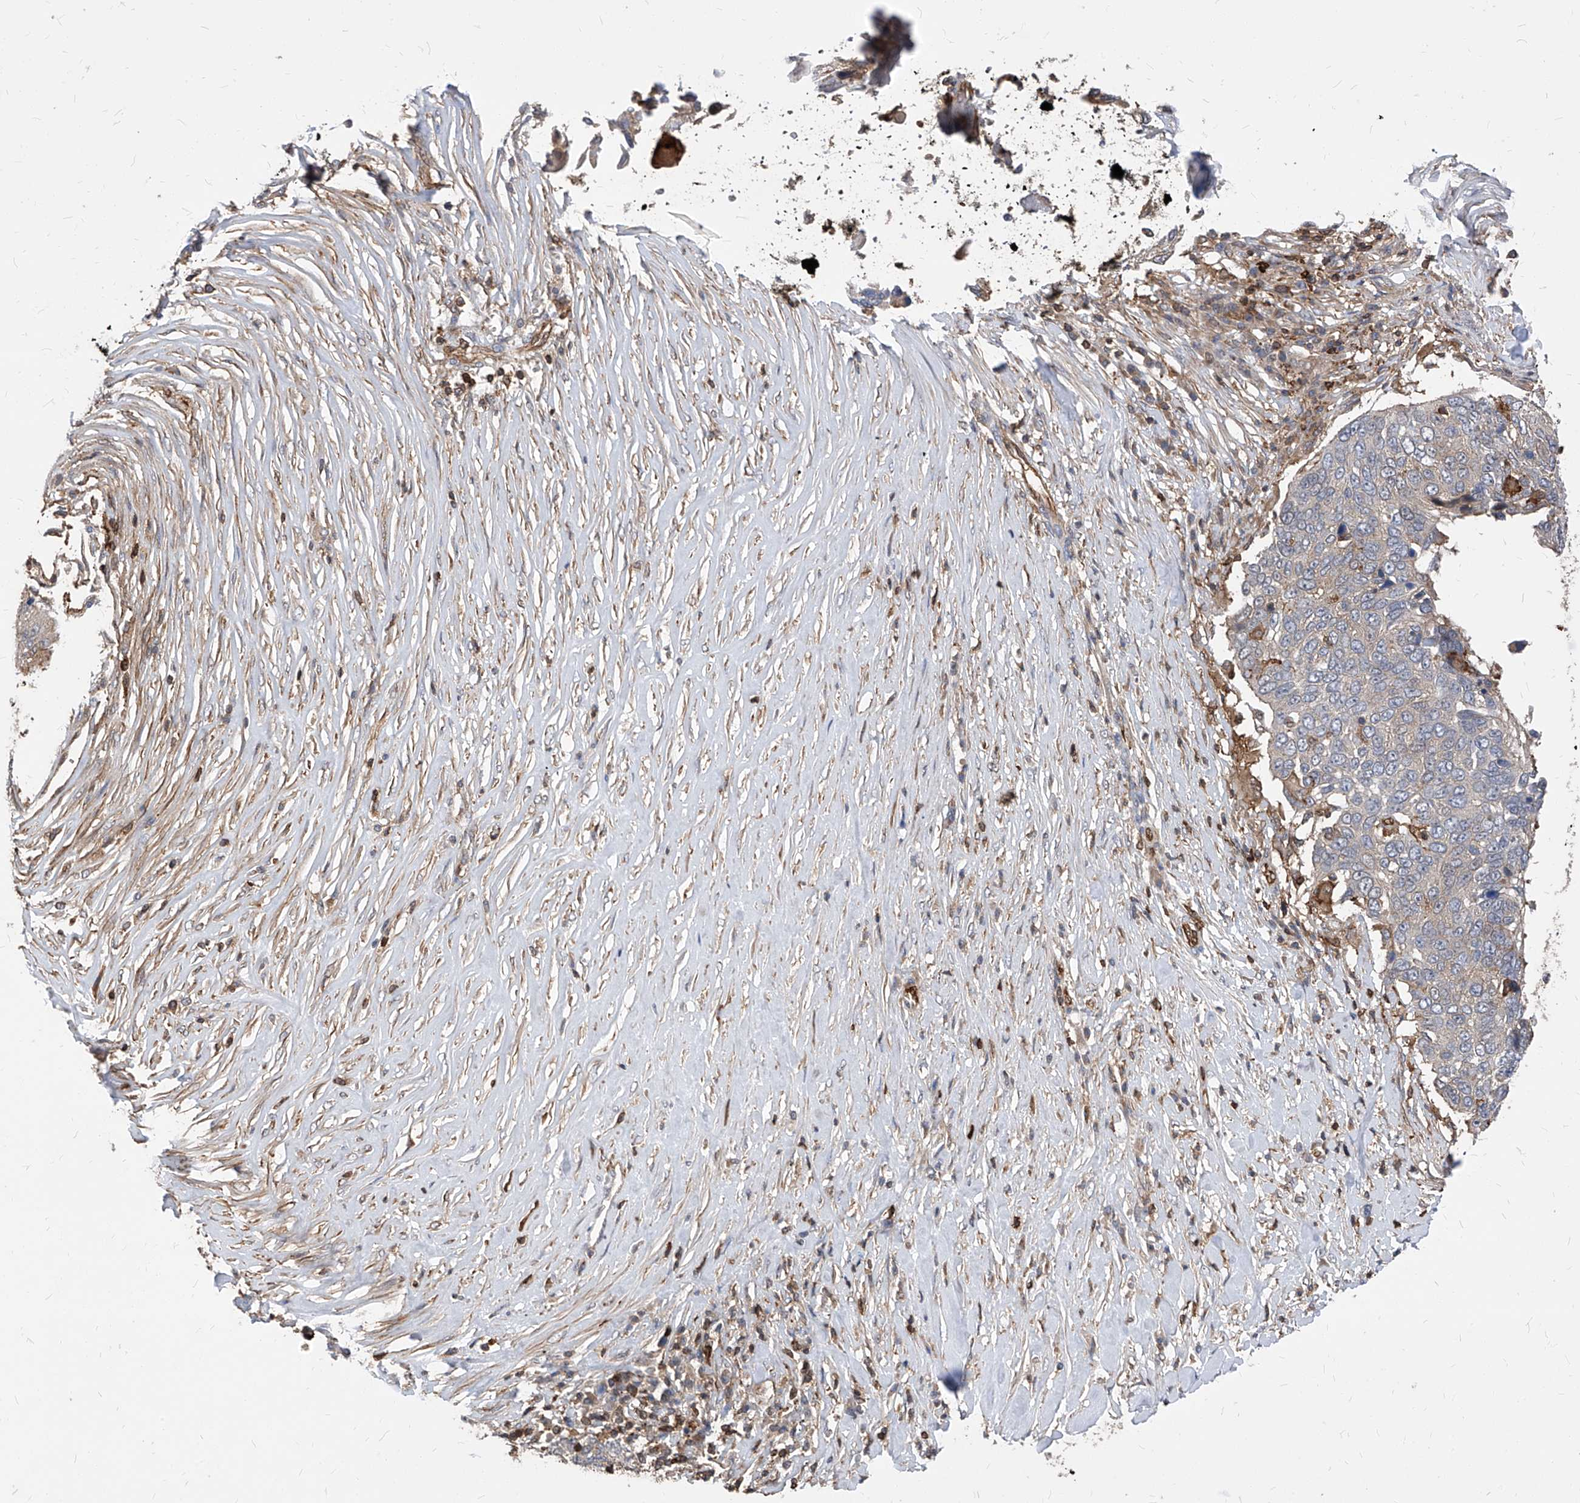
{"staining": {"intensity": "weak", "quantity": "<25%", "location": "cytoplasmic/membranous"}, "tissue": "lung cancer", "cell_type": "Tumor cells", "image_type": "cancer", "snomed": [{"axis": "morphology", "description": "Squamous cell carcinoma, NOS"}, {"axis": "topography", "description": "Lung"}], "caption": "The photomicrograph displays no significant staining in tumor cells of lung cancer. (Stains: DAB IHC with hematoxylin counter stain, Microscopy: brightfield microscopy at high magnification).", "gene": "ABRACL", "patient": {"sex": "male", "age": 66}}